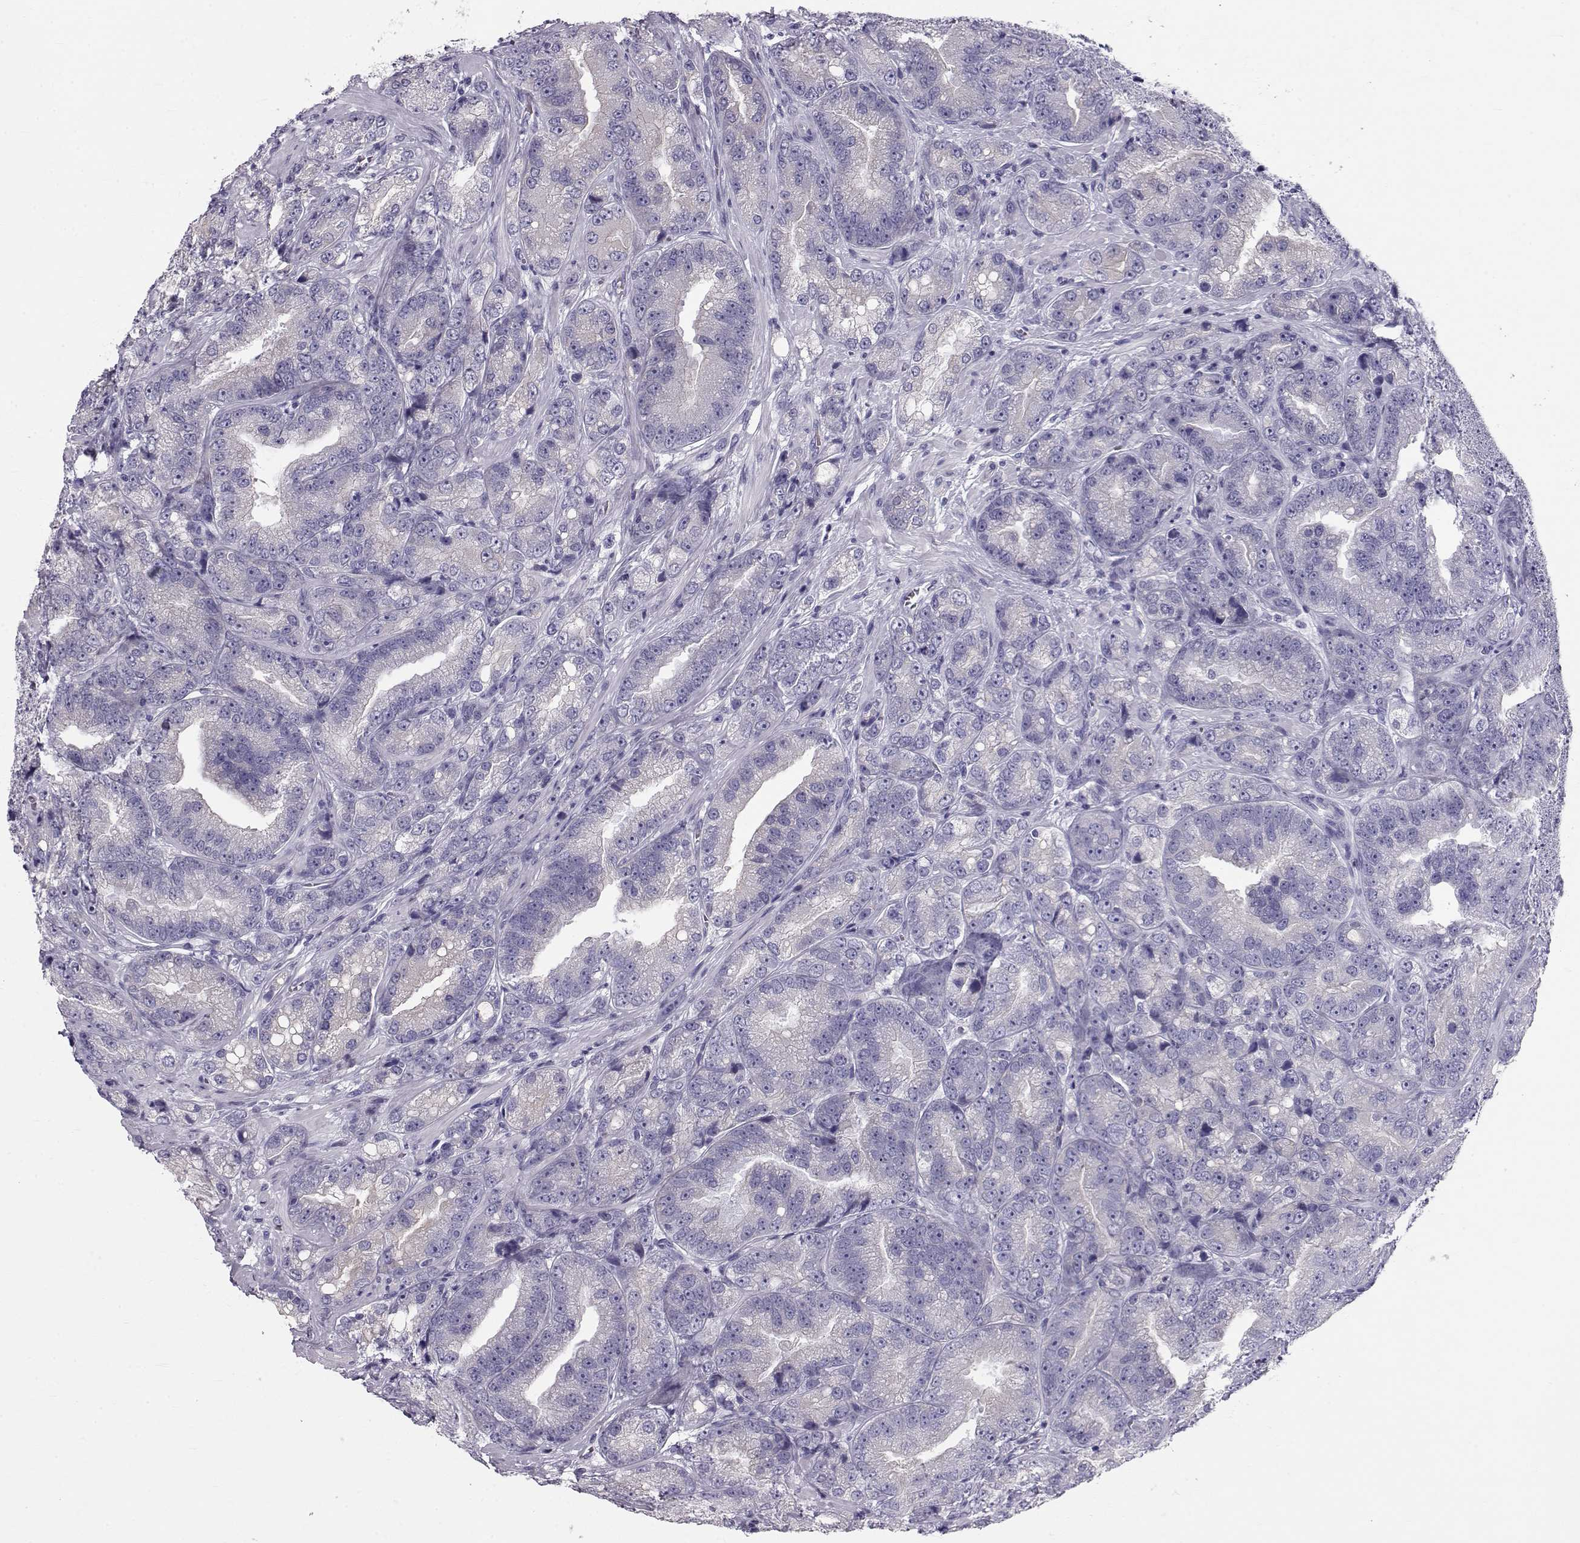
{"staining": {"intensity": "negative", "quantity": "none", "location": "none"}, "tissue": "prostate cancer", "cell_type": "Tumor cells", "image_type": "cancer", "snomed": [{"axis": "morphology", "description": "Adenocarcinoma, NOS"}, {"axis": "topography", "description": "Prostate"}], "caption": "High power microscopy micrograph of an IHC histopathology image of adenocarcinoma (prostate), revealing no significant staining in tumor cells. Brightfield microscopy of immunohistochemistry stained with DAB (3,3'-diaminobenzidine) (brown) and hematoxylin (blue), captured at high magnification.", "gene": "GPR26", "patient": {"sex": "male", "age": 63}}